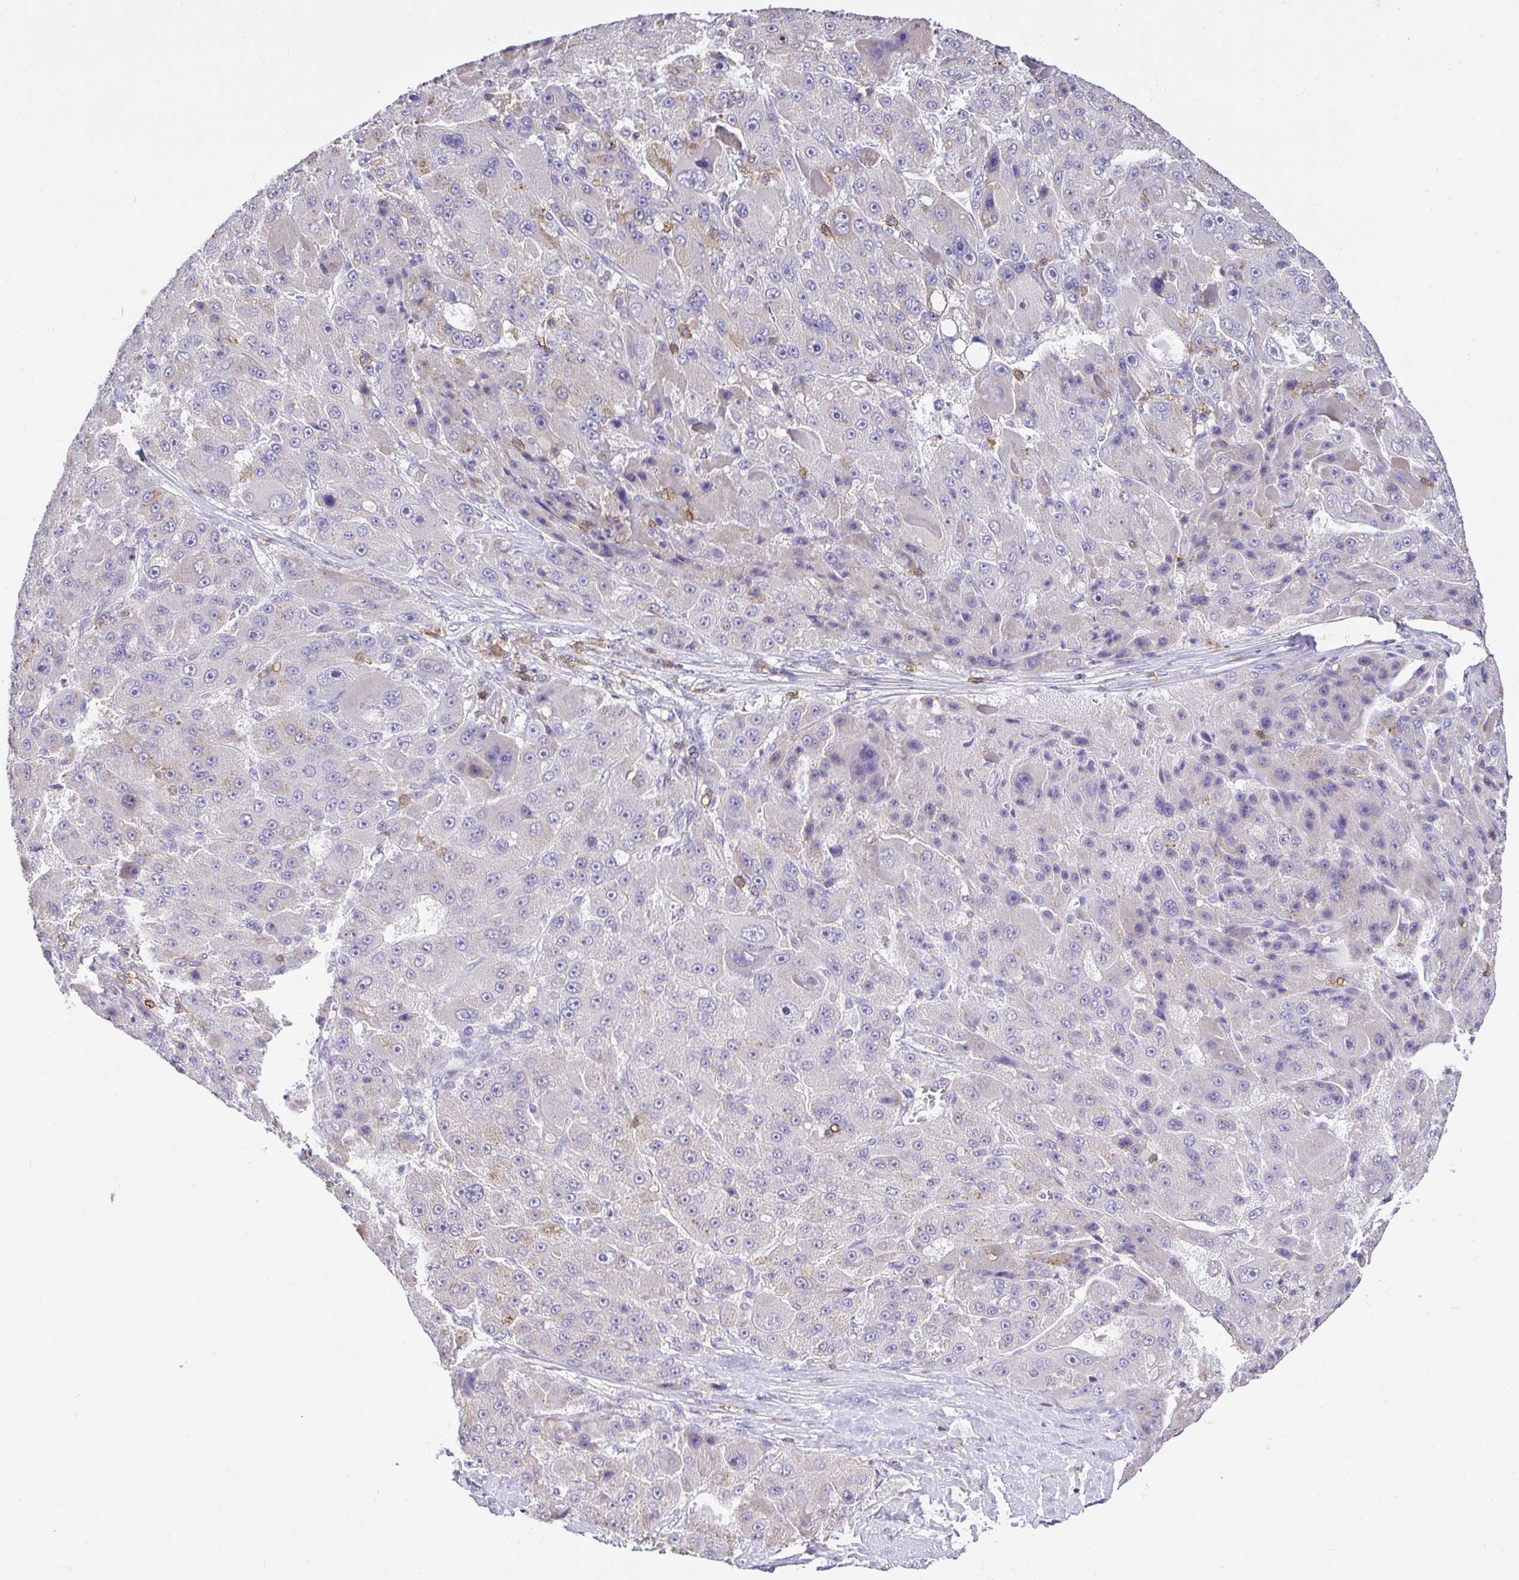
{"staining": {"intensity": "weak", "quantity": "<25%", "location": "cytoplasmic/membranous"}, "tissue": "liver cancer", "cell_type": "Tumor cells", "image_type": "cancer", "snomed": [{"axis": "morphology", "description": "Carcinoma, Hepatocellular, NOS"}, {"axis": "topography", "description": "Liver"}], "caption": "This image is of hepatocellular carcinoma (liver) stained with immunohistochemistry to label a protein in brown with the nuclei are counter-stained blue. There is no expression in tumor cells.", "gene": "SKAP1", "patient": {"sex": "male", "age": 76}}